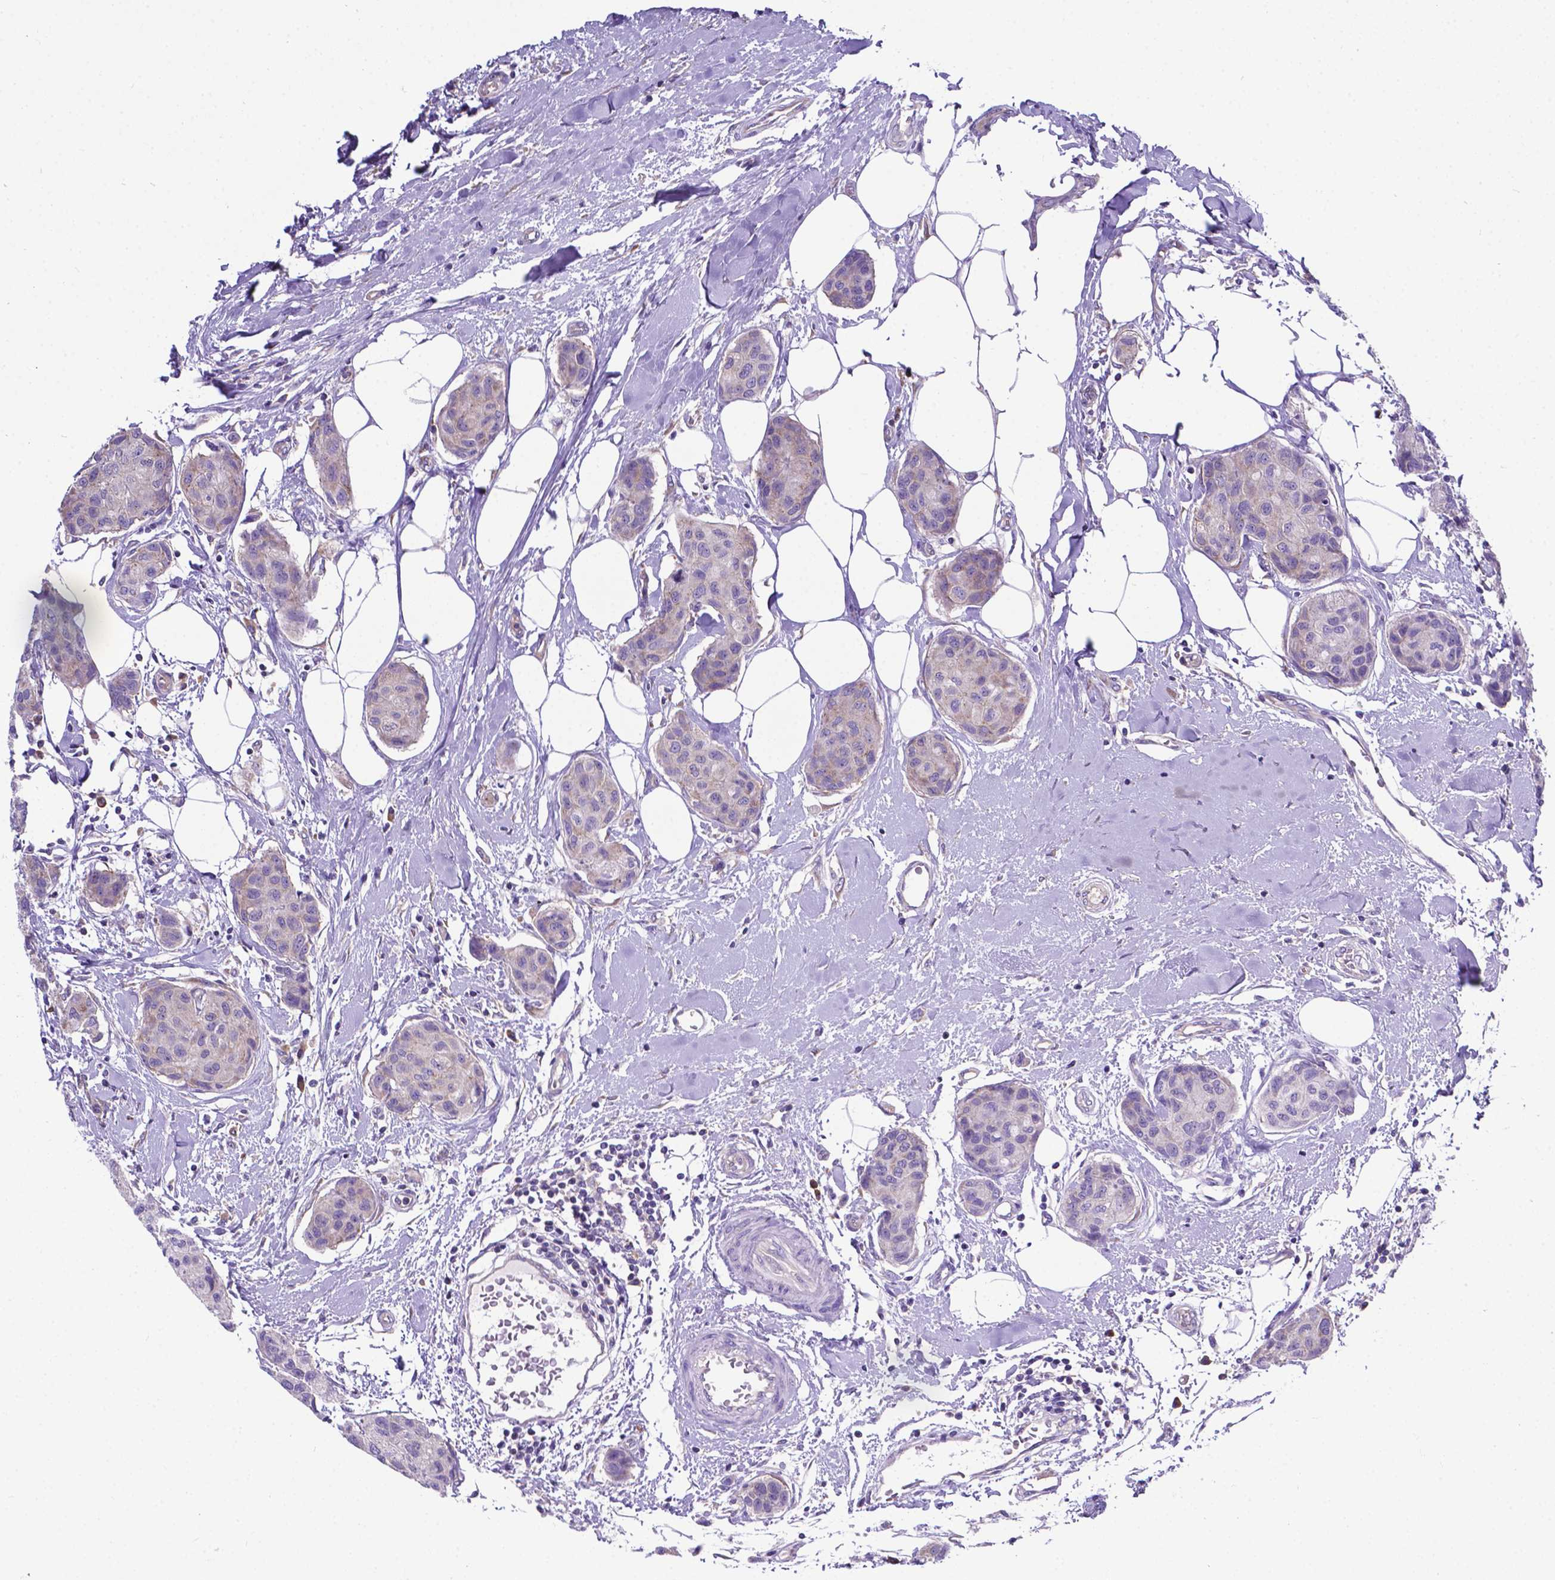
{"staining": {"intensity": "weak", "quantity": "25%-75%", "location": "cytoplasmic/membranous"}, "tissue": "breast cancer", "cell_type": "Tumor cells", "image_type": "cancer", "snomed": [{"axis": "morphology", "description": "Duct carcinoma"}, {"axis": "topography", "description": "Breast"}], "caption": "Weak cytoplasmic/membranous expression is present in approximately 25%-75% of tumor cells in invasive ductal carcinoma (breast).", "gene": "RPL6", "patient": {"sex": "female", "age": 80}}